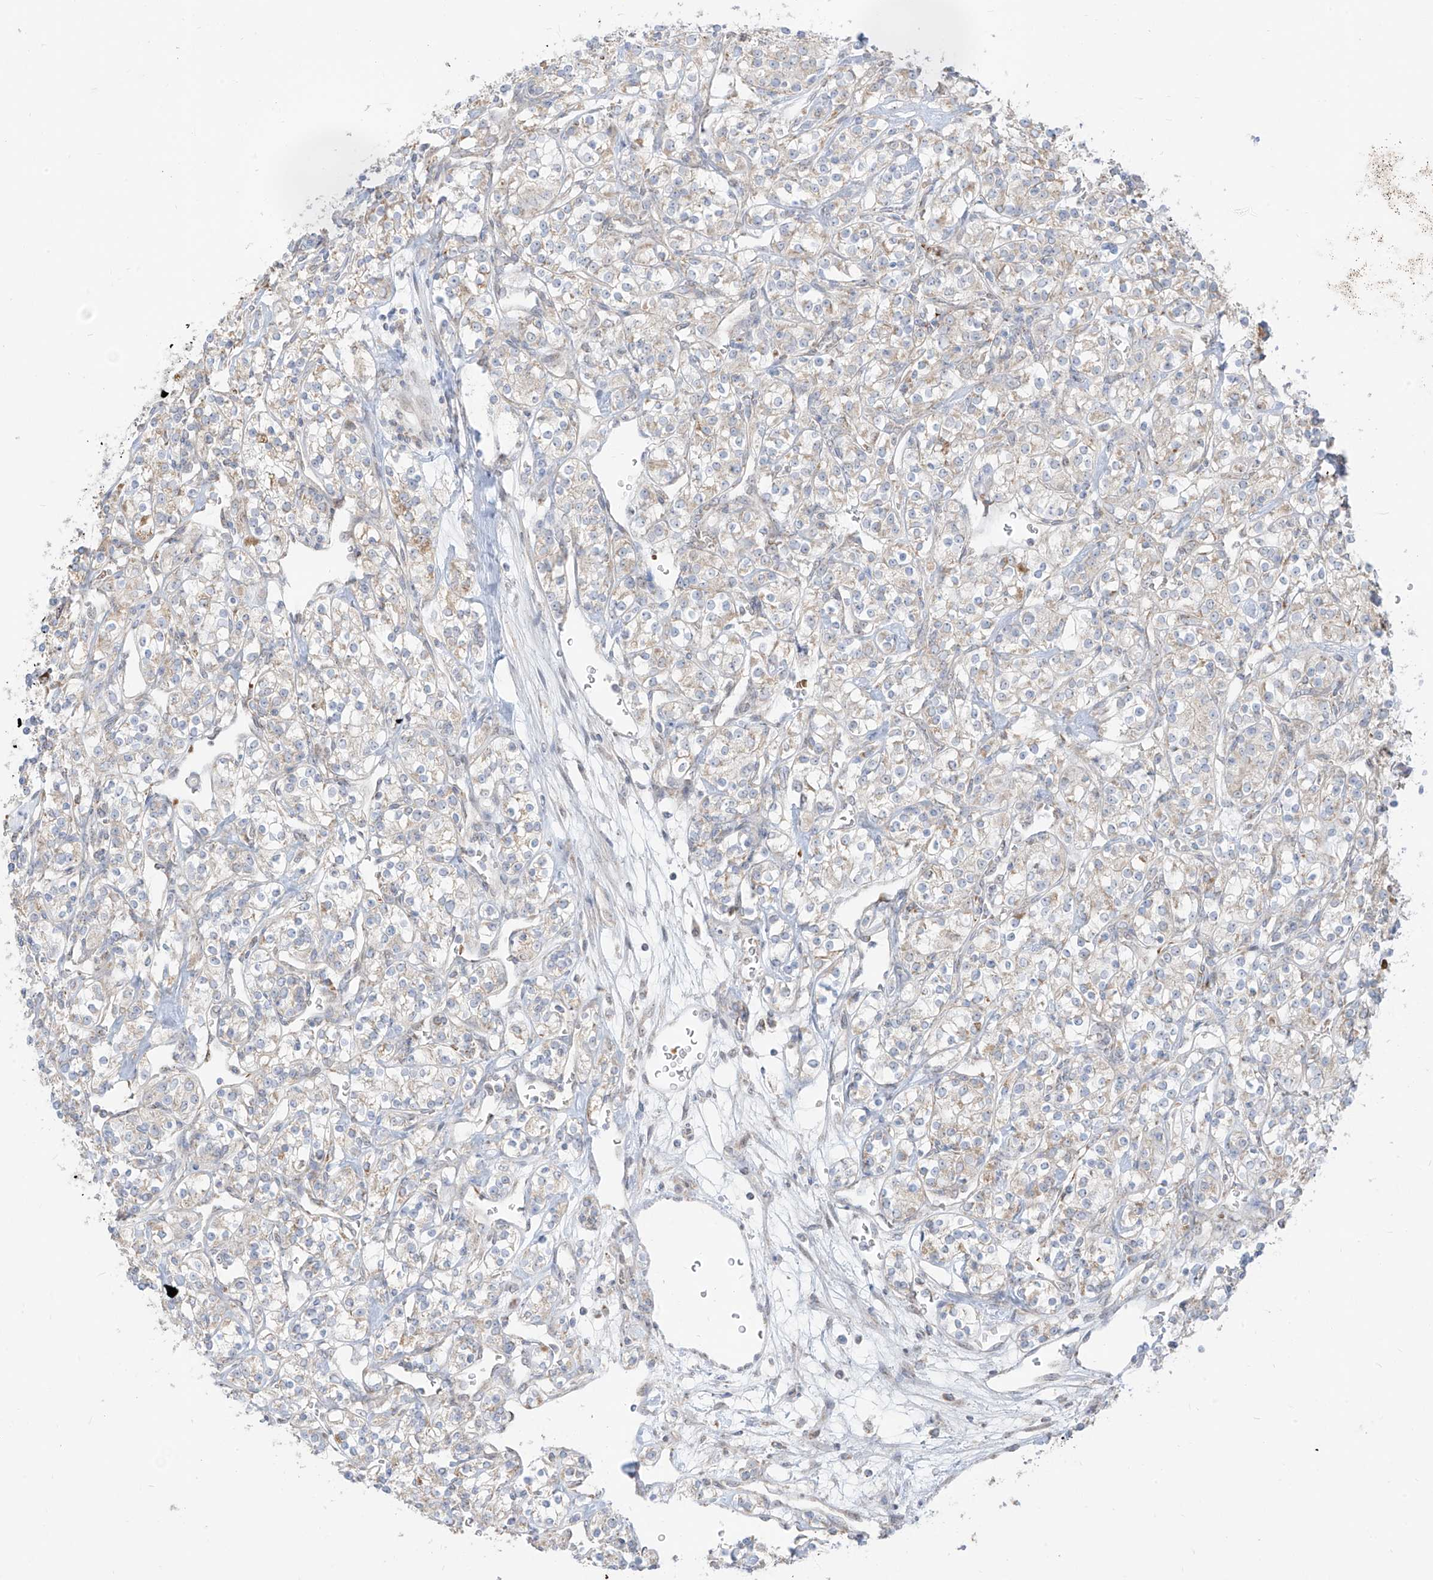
{"staining": {"intensity": "negative", "quantity": "none", "location": "none"}, "tissue": "renal cancer", "cell_type": "Tumor cells", "image_type": "cancer", "snomed": [{"axis": "morphology", "description": "Adenocarcinoma, NOS"}, {"axis": "topography", "description": "Kidney"}], "caption": "A photomicrograph of adenocarcinoma (renal) stained for a protein displays no brown staining in tumor cells. The staining was performed using DAB (3,3'-diaminobenzidine) to visualize the protein expression in brown, while the nuclei were stained in blue with hematoxylin (Magnification: 20x).", "gene": "ARHGEF40", "patient": {"sex": "male", "age": 77}}